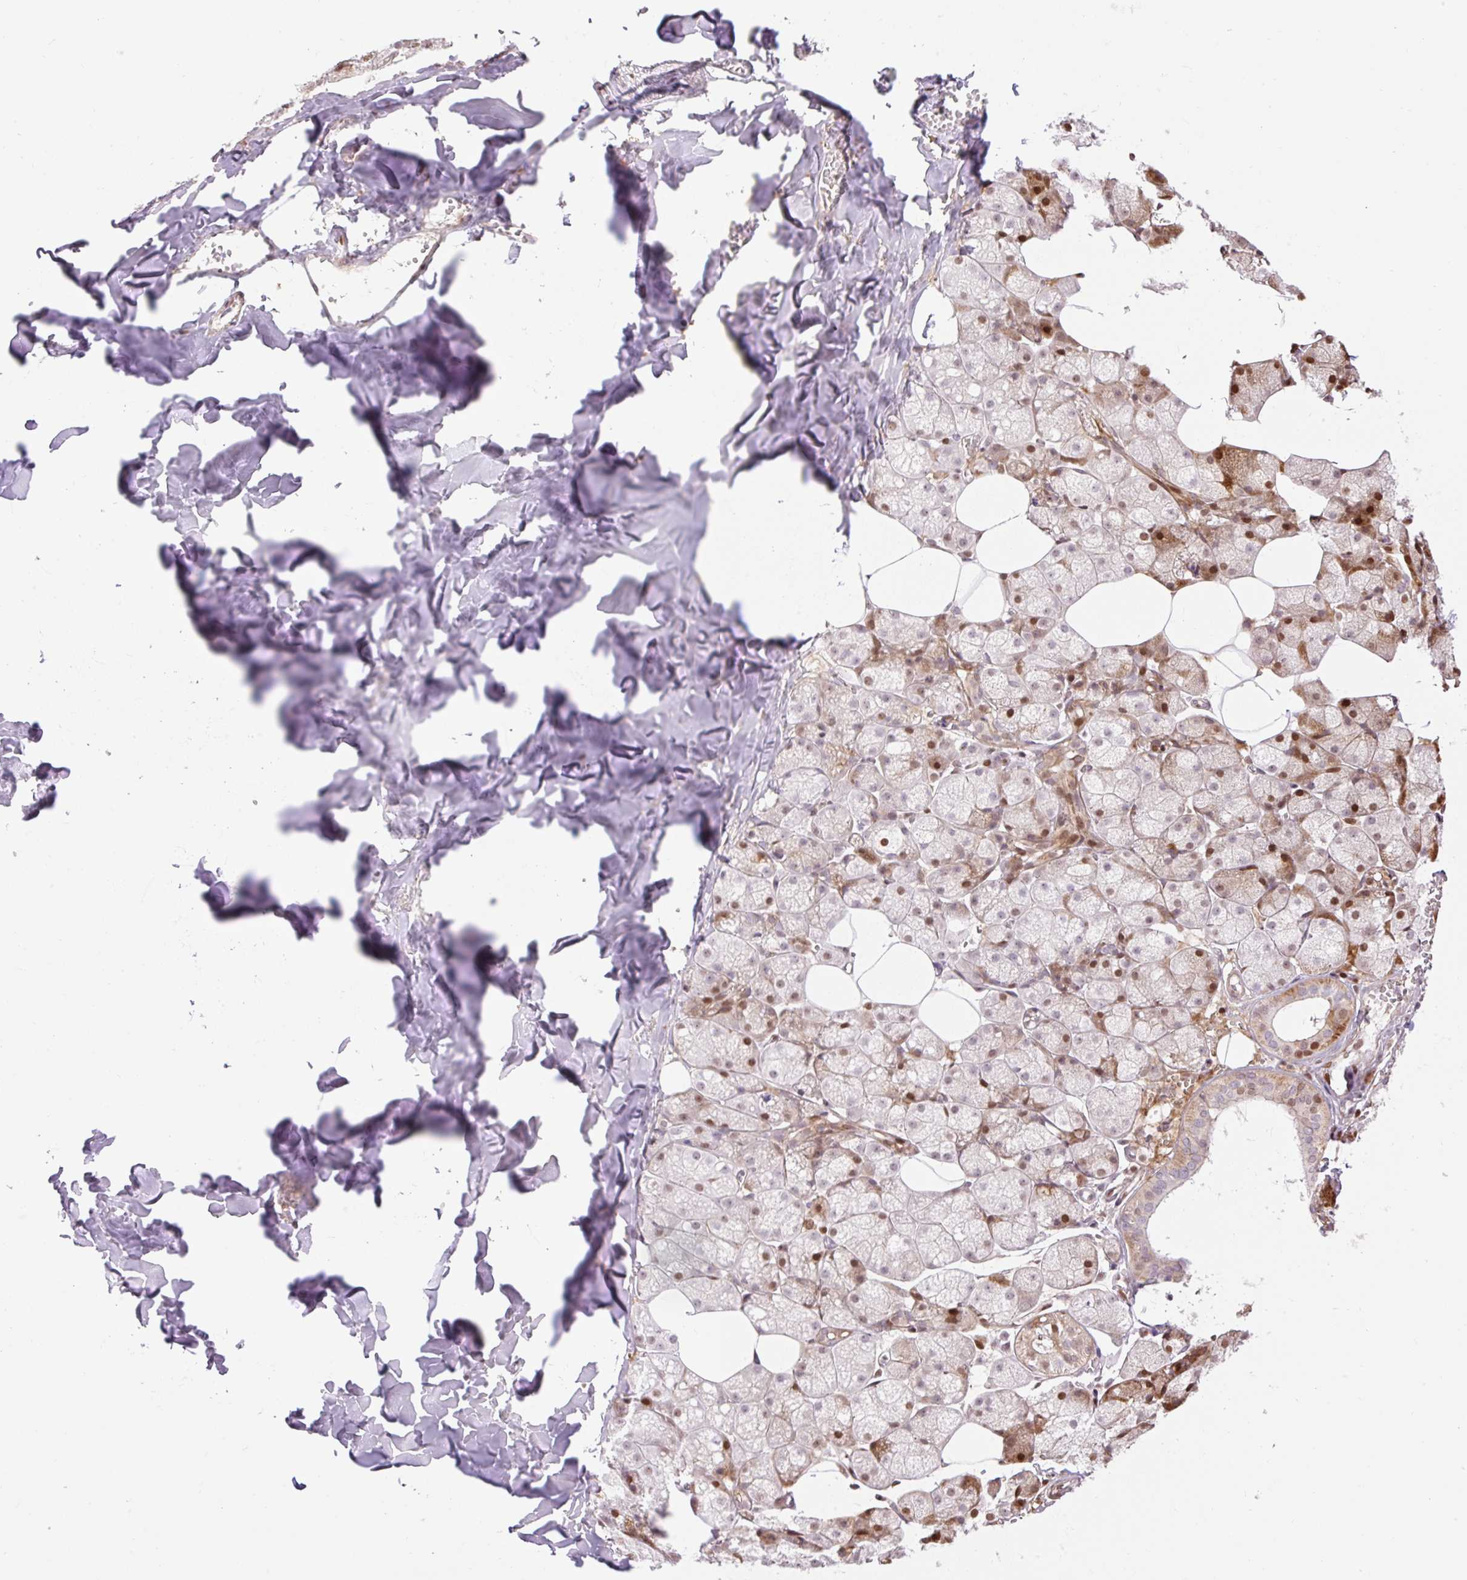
{"staining": {"intensity": "moderate", "quantity": "25%-75%", "location": "nuclear"}, "tissue": "salivary gland", "cell_type": "Glandular cells", "image_type": "normal", "snomed": [{"axis": "morphology", "description": "Normal tissue, NOS"}, {"axis": "topography", "description": "Salivary gland"}, {"axis": "topography", "description": "Peripheral nerve tissue"}], "caption": "Immunohistochemical staining of normal human salivary gland shows medium levels of moderate nuclear positivity in about 25%-75% of glandular cells.", "gene": "RIPPLY3", "patient": {"sex": "male", "age": 38}}